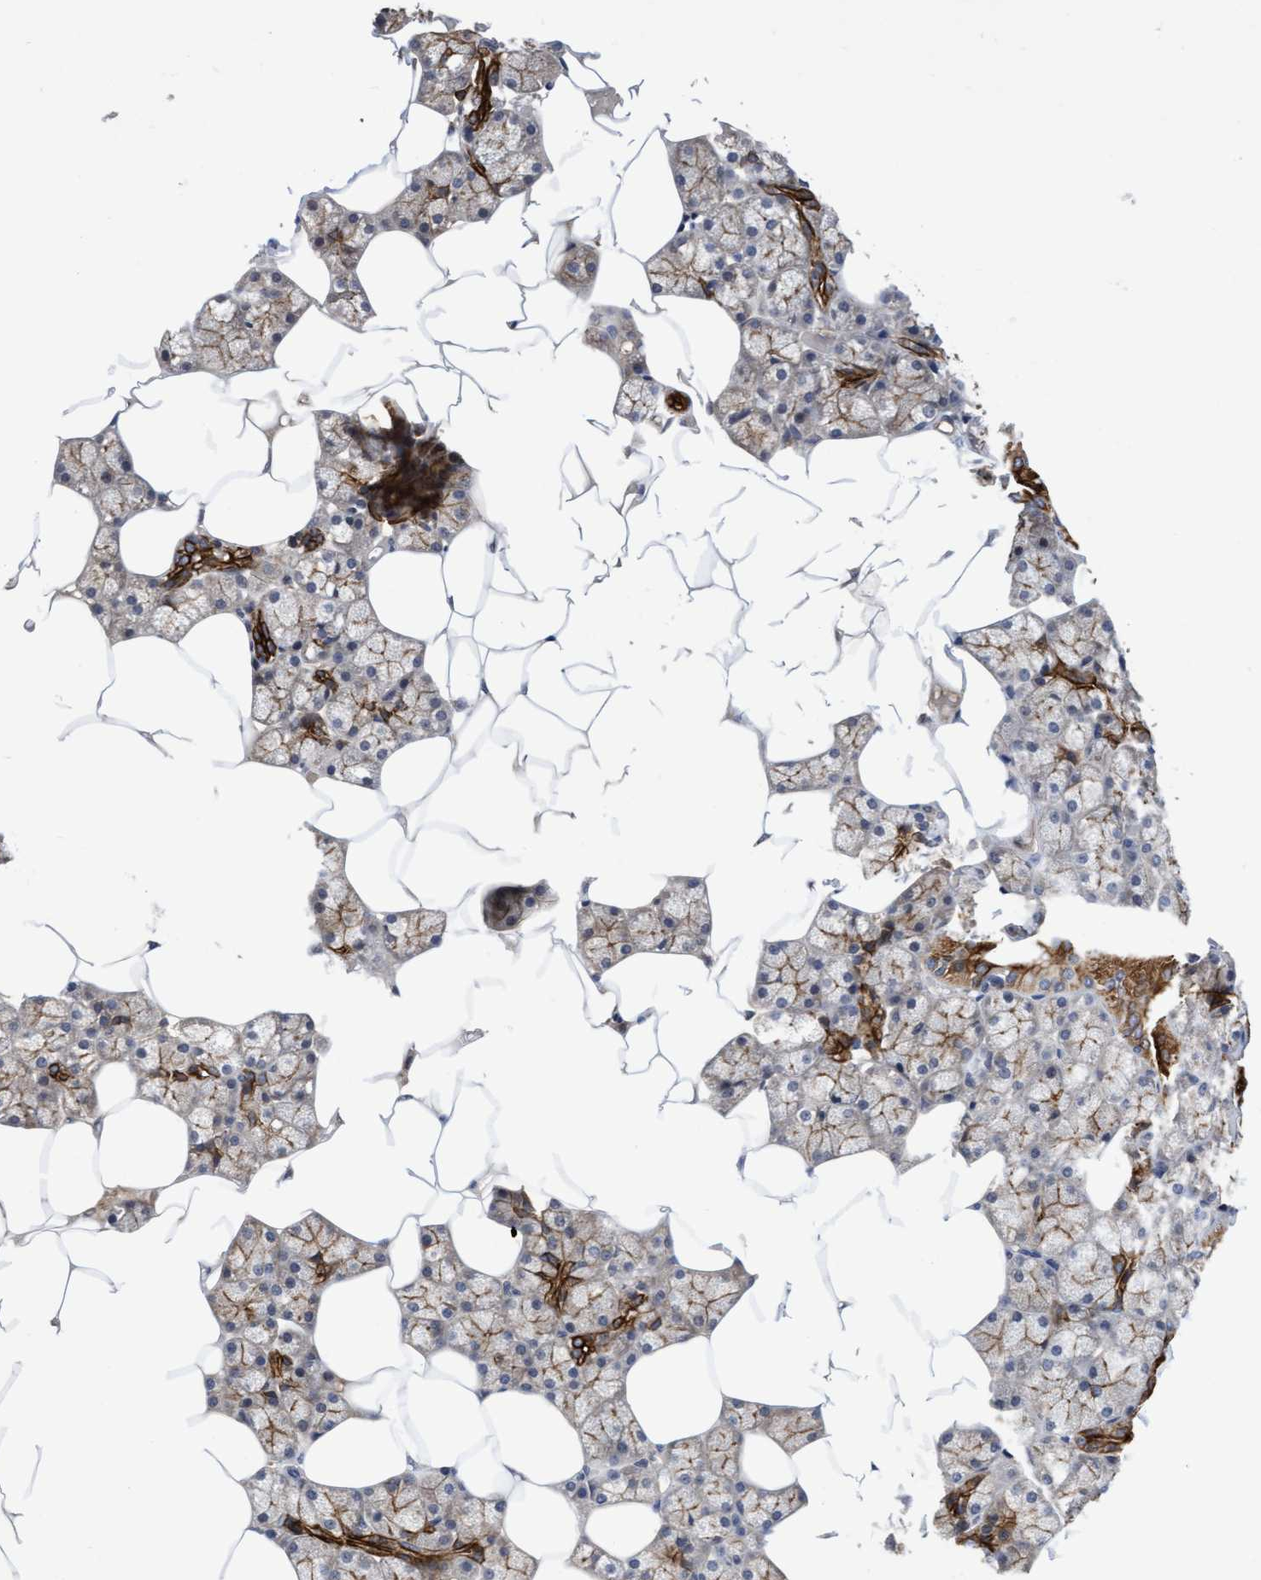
{"staining": {"intensity": "strong", "quantity": "25%-75%", "location": "cytoplasmic/membranous"}, "tissue": "salivary gland", "cell_type": "Glandular cells", "image_type": "normal", "snomed": [{"axis": "morphology", "description": "Normal tissue, NOS"}, {"axis": "topography", "description": "Salivary gland"}], "caption": "Protein analysis of benign salivary gland exhibits strong cytoplasmic/membranous expression in about 25%-75% of glandular cells.", "gene": "COBL", "patient": {"sex": "male", "age": 62}}